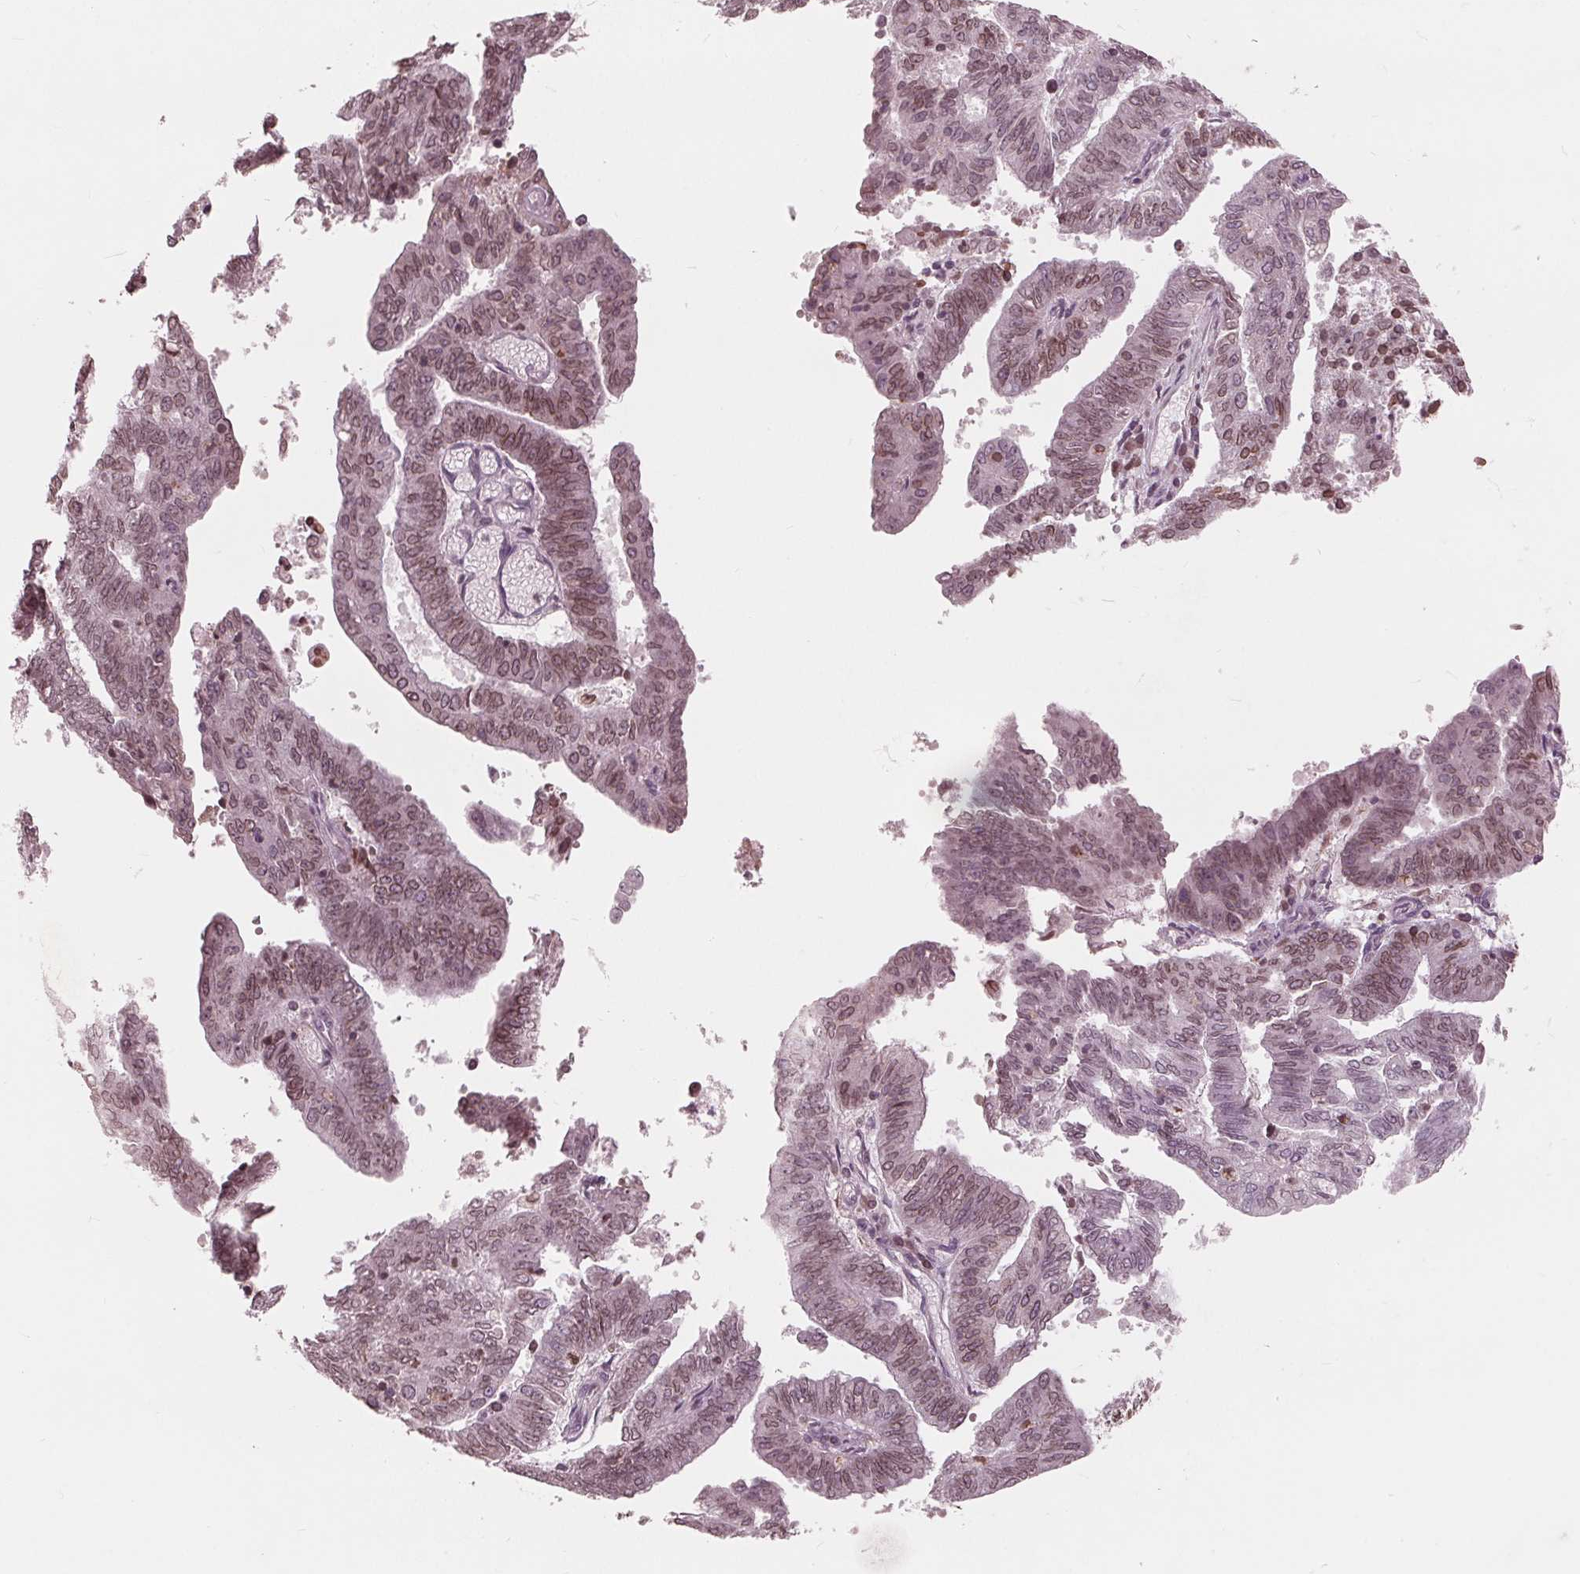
{"staining": {"intensity": "moderate", "quantity": ">75%", "location": "cytoplasmic/membranous,nuclear"}, "tissue": "endometrial cancer", "cell_type": "Tumor cells", "image_type": "cancer", "snomed": [{"axis": "morphology", "description": "Adenocarcinoma, NOS"}, {"axis": "topography", "description": "Endometrium"}], "caption": "This is an image of immunohistochemistry staining of adenocarcinoma (endometrial), which shows moderate expression in the cytoplasmic/membranous and nuclear of tumor cells.", "gene": "NUP210", "patient": {"sex": "female", "age": 82}}